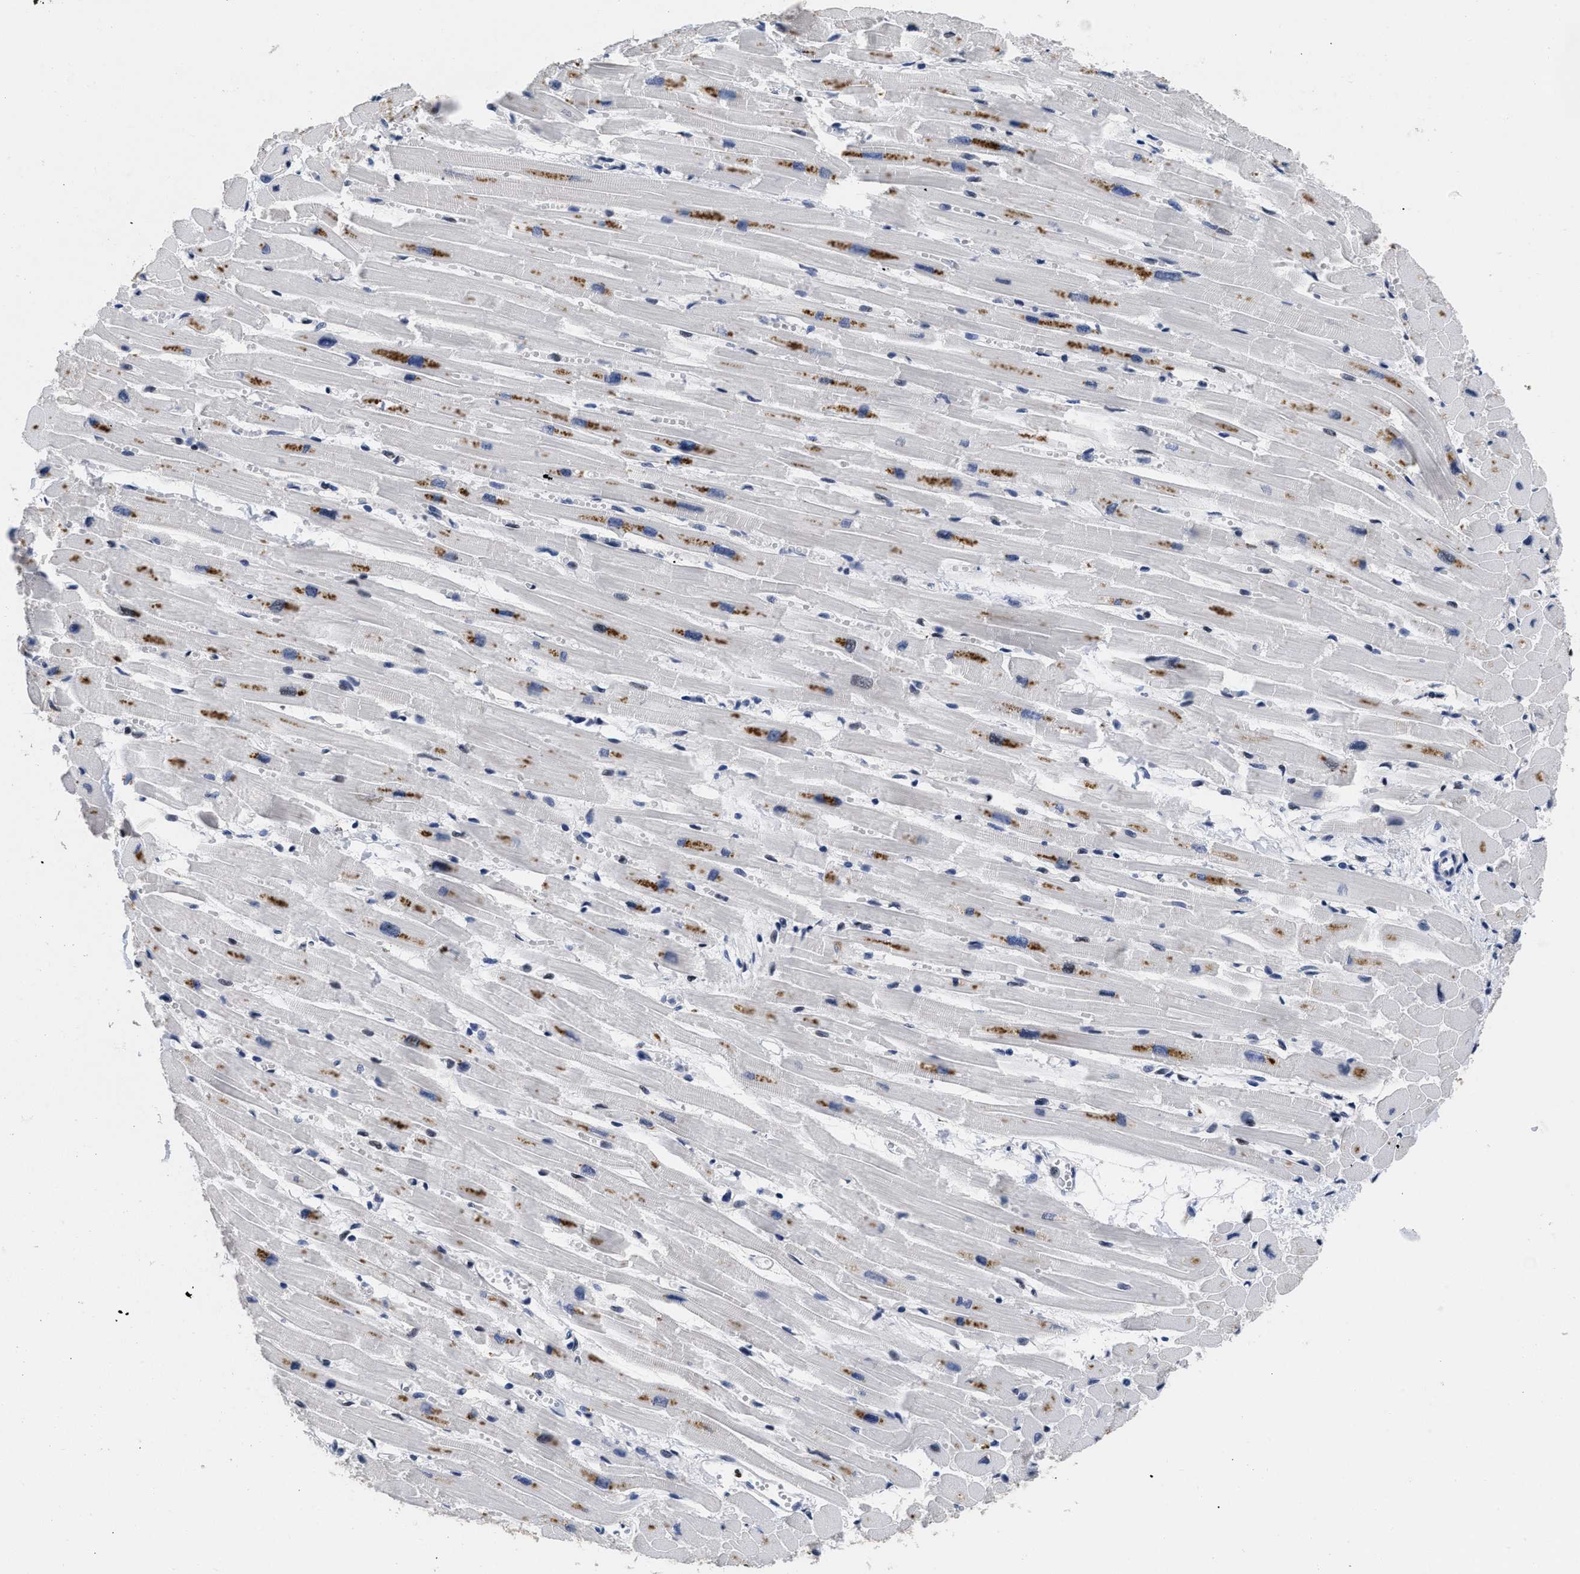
{"staining": {"intensity": "moderate", "quantity": "<25%", "location": "cytoplasmic/membranous"}, "tissue": "heart muscle", "cell_type": "Cardiomyocytes", "image_type": "normal", "snomed": [{"axis": "morphology", "description": "Normal tissue, NOS"}, {"axis": "topography", "description": "Heart"}], "caption": "Unremarkable heart muscle was stained to show a protein in brown. There is low levels of moderate cytoplasmic/membranous positivity in approximately <25% of cardiomyocytes.", "gene": "CALHM3", "patient": {"sex": "female", "age": 54}}